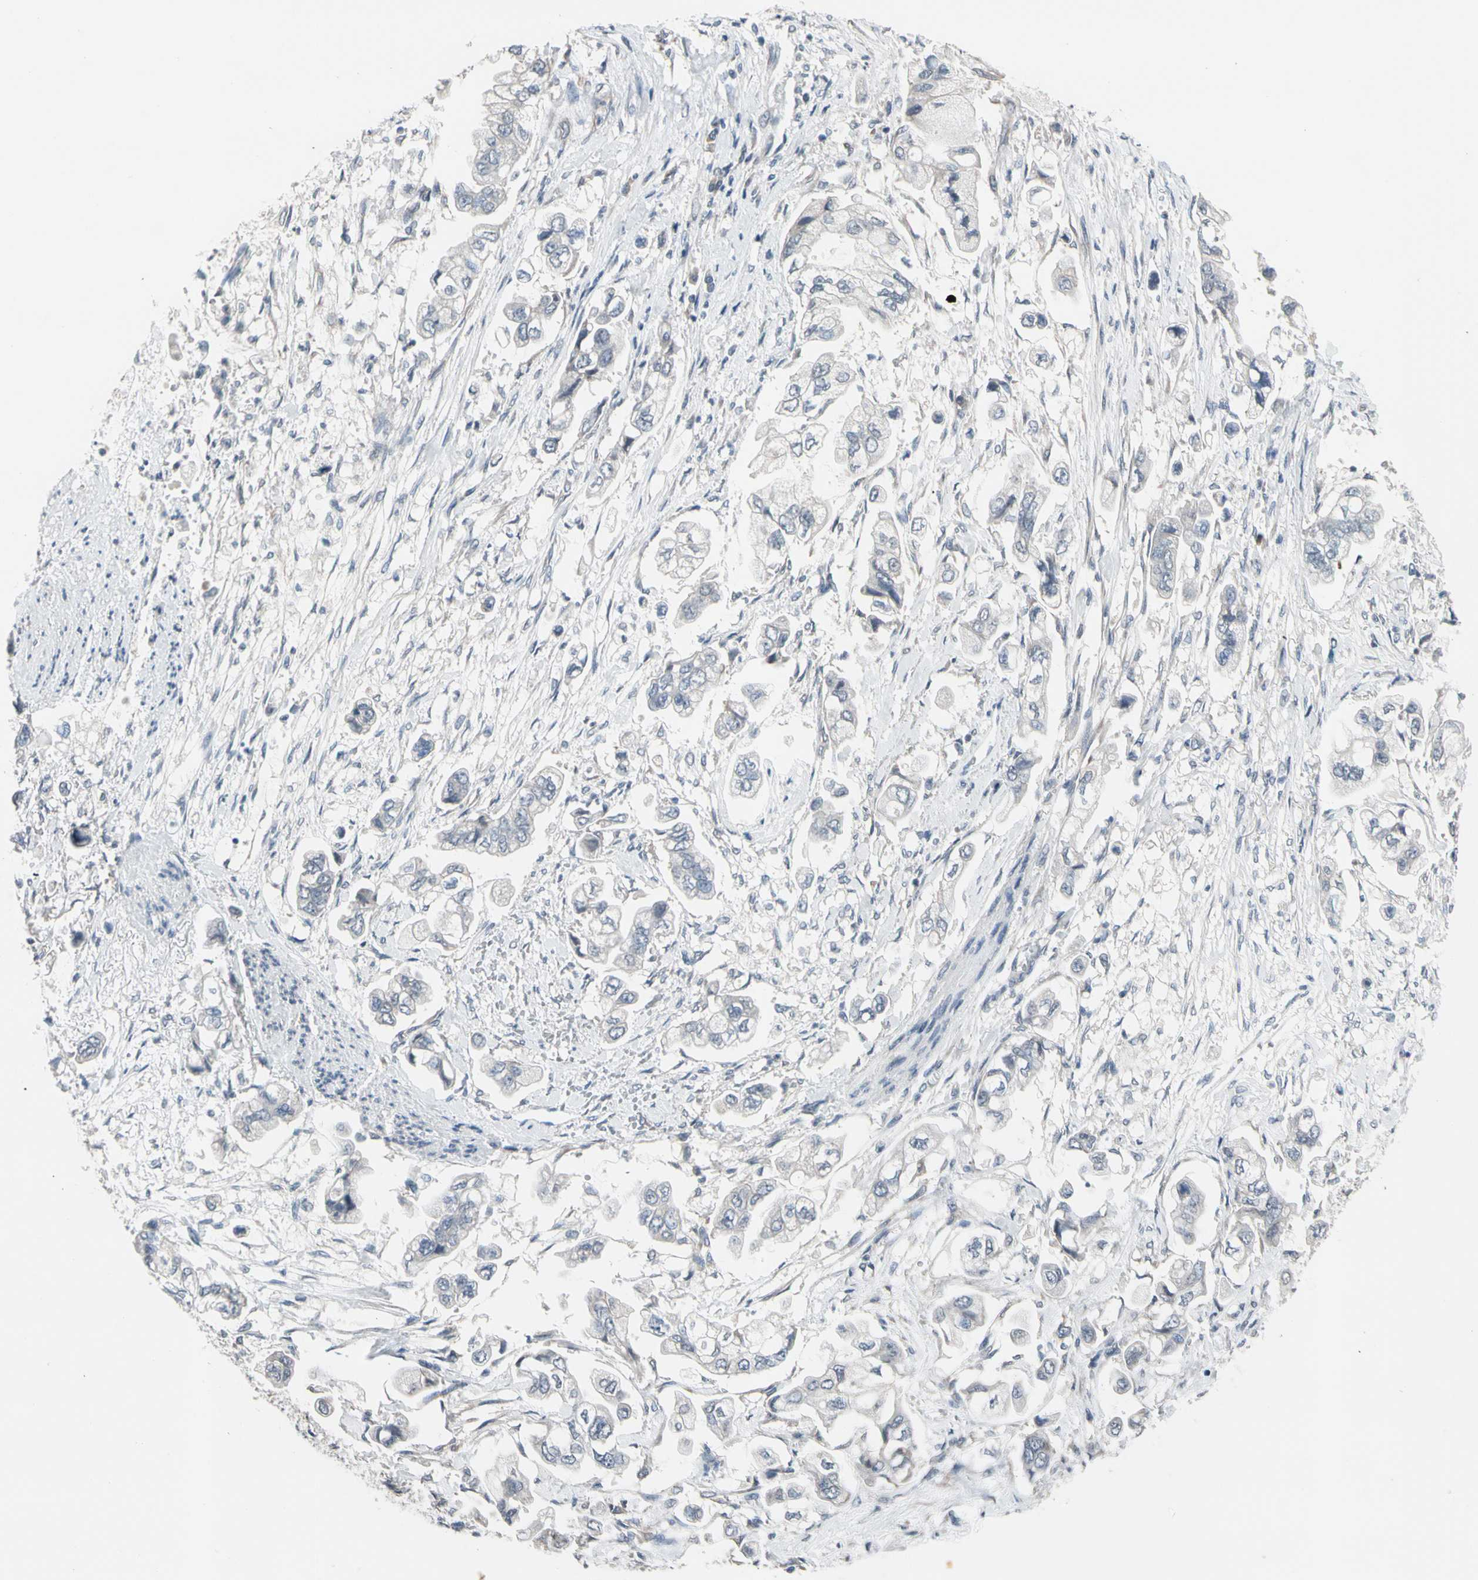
{"staining": {"intensity": "negative", "quantity": "none", "location": "none"}, "tissue": "stomach cancer", "cell_type": "Tumor cells", "image_type": "cancer", "snomed": [{"axis": "morphology", "description": "Adenocarcinoma, NOS"}, {"axis": "topography", "description": "Stomach"}], "caption": "DAB immunohistochemical staining of stomach cancer (adenocarcinoma) shows no significant staining in tumor cells.", "gene": "SV2A", "patient": {"sex": "male", "age": 62}}